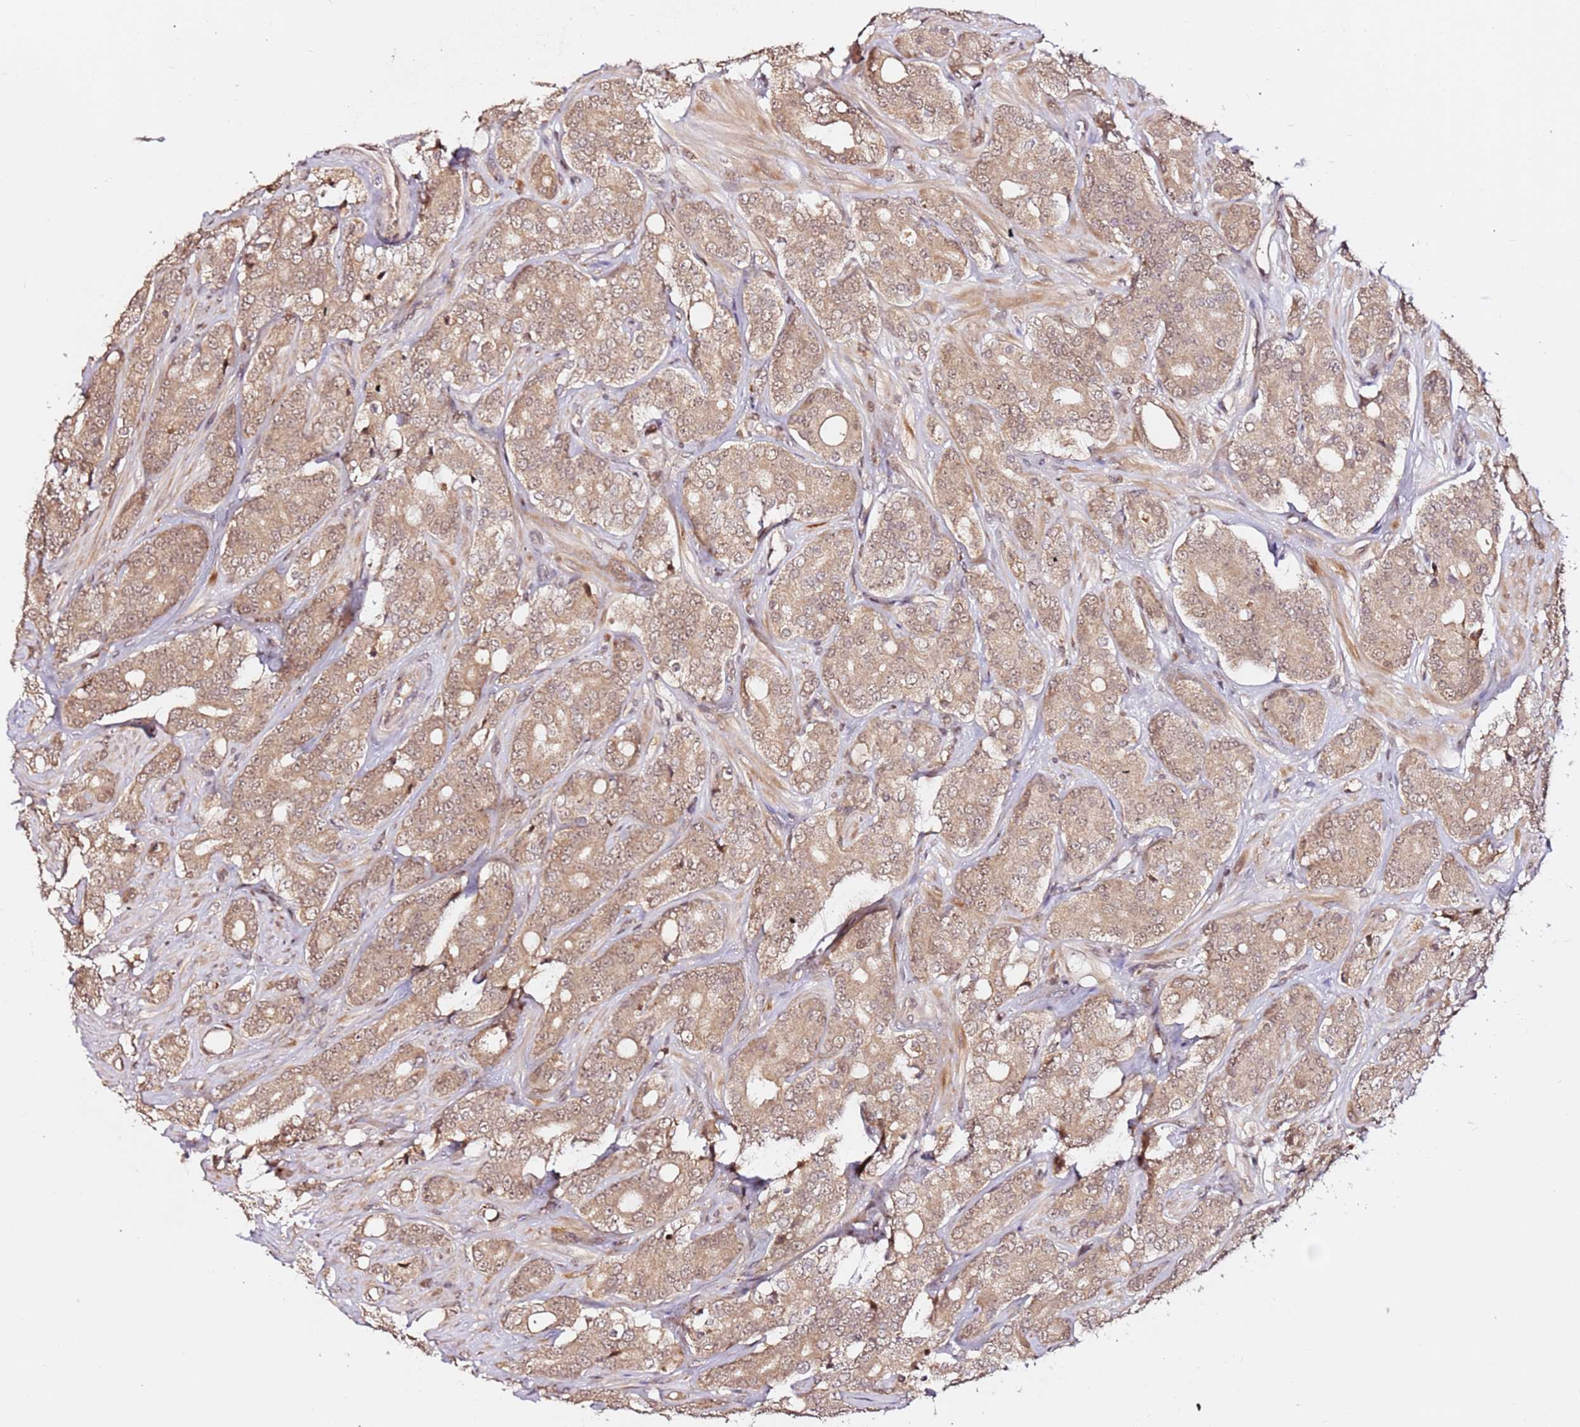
{"staining": {"intensity": "weak", "quantity": ">75%", "location": "cytoplasmic/membranous"}, "tissue": "prostate cancer", "cell_type": "Tumor cells", "image_type": "cancer", "snomed": [{"axis": "morphology", "description": "Adenocarcinoma, High grade"}, {"axis": "topography", "description": "Prostate"}], "caption": "Prostate cancer tissue reveals weak cytoplasmic/membranous positivity in approximately >75% of tumor cells, visualized by immunohistochemistry.", "gene": "OR5V1", "patient": {"sex": "male", "age": 62}}